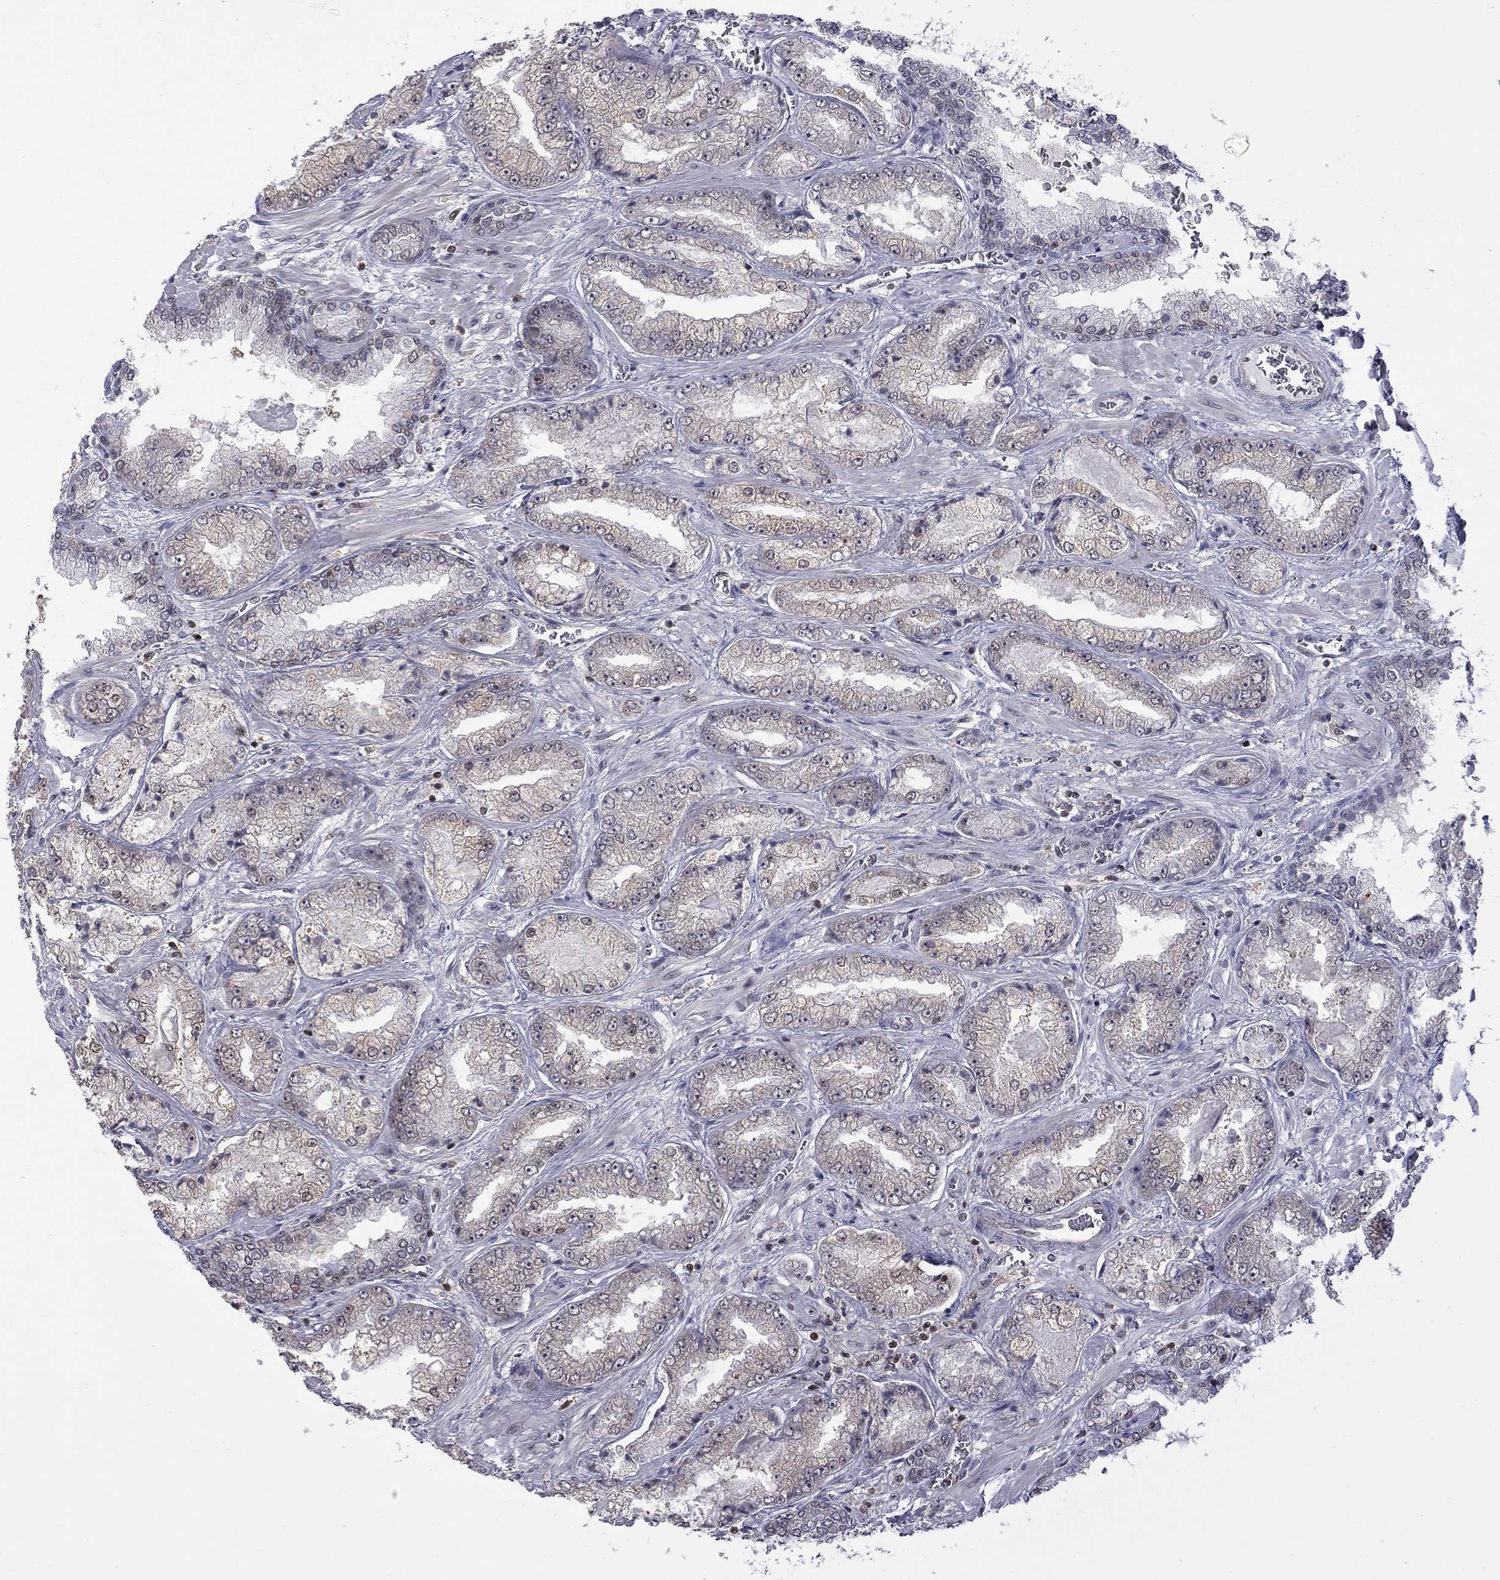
{"staining": {"intensity": "weak", "quantity": ">75%", "location": "cytoplasmic/membranous"}, "tissue": "prostate cancer", "cell_type": "Tumor cells", "image_type": "cancer", "snomed": [{"axis": "morphology", "description": "Adenocarcinoma, Low grade"}, {"axis": "topography", "description": "Prostate"}], "caption": "Tumor cells show low levels of weak cytoplasmic/membranous staining in approximately >75% of cells in human prostate cancer (adenocarcinoma (low-grade)).", "gene": "RFWD3", "patient": {"sex": "male", "age": 57}}